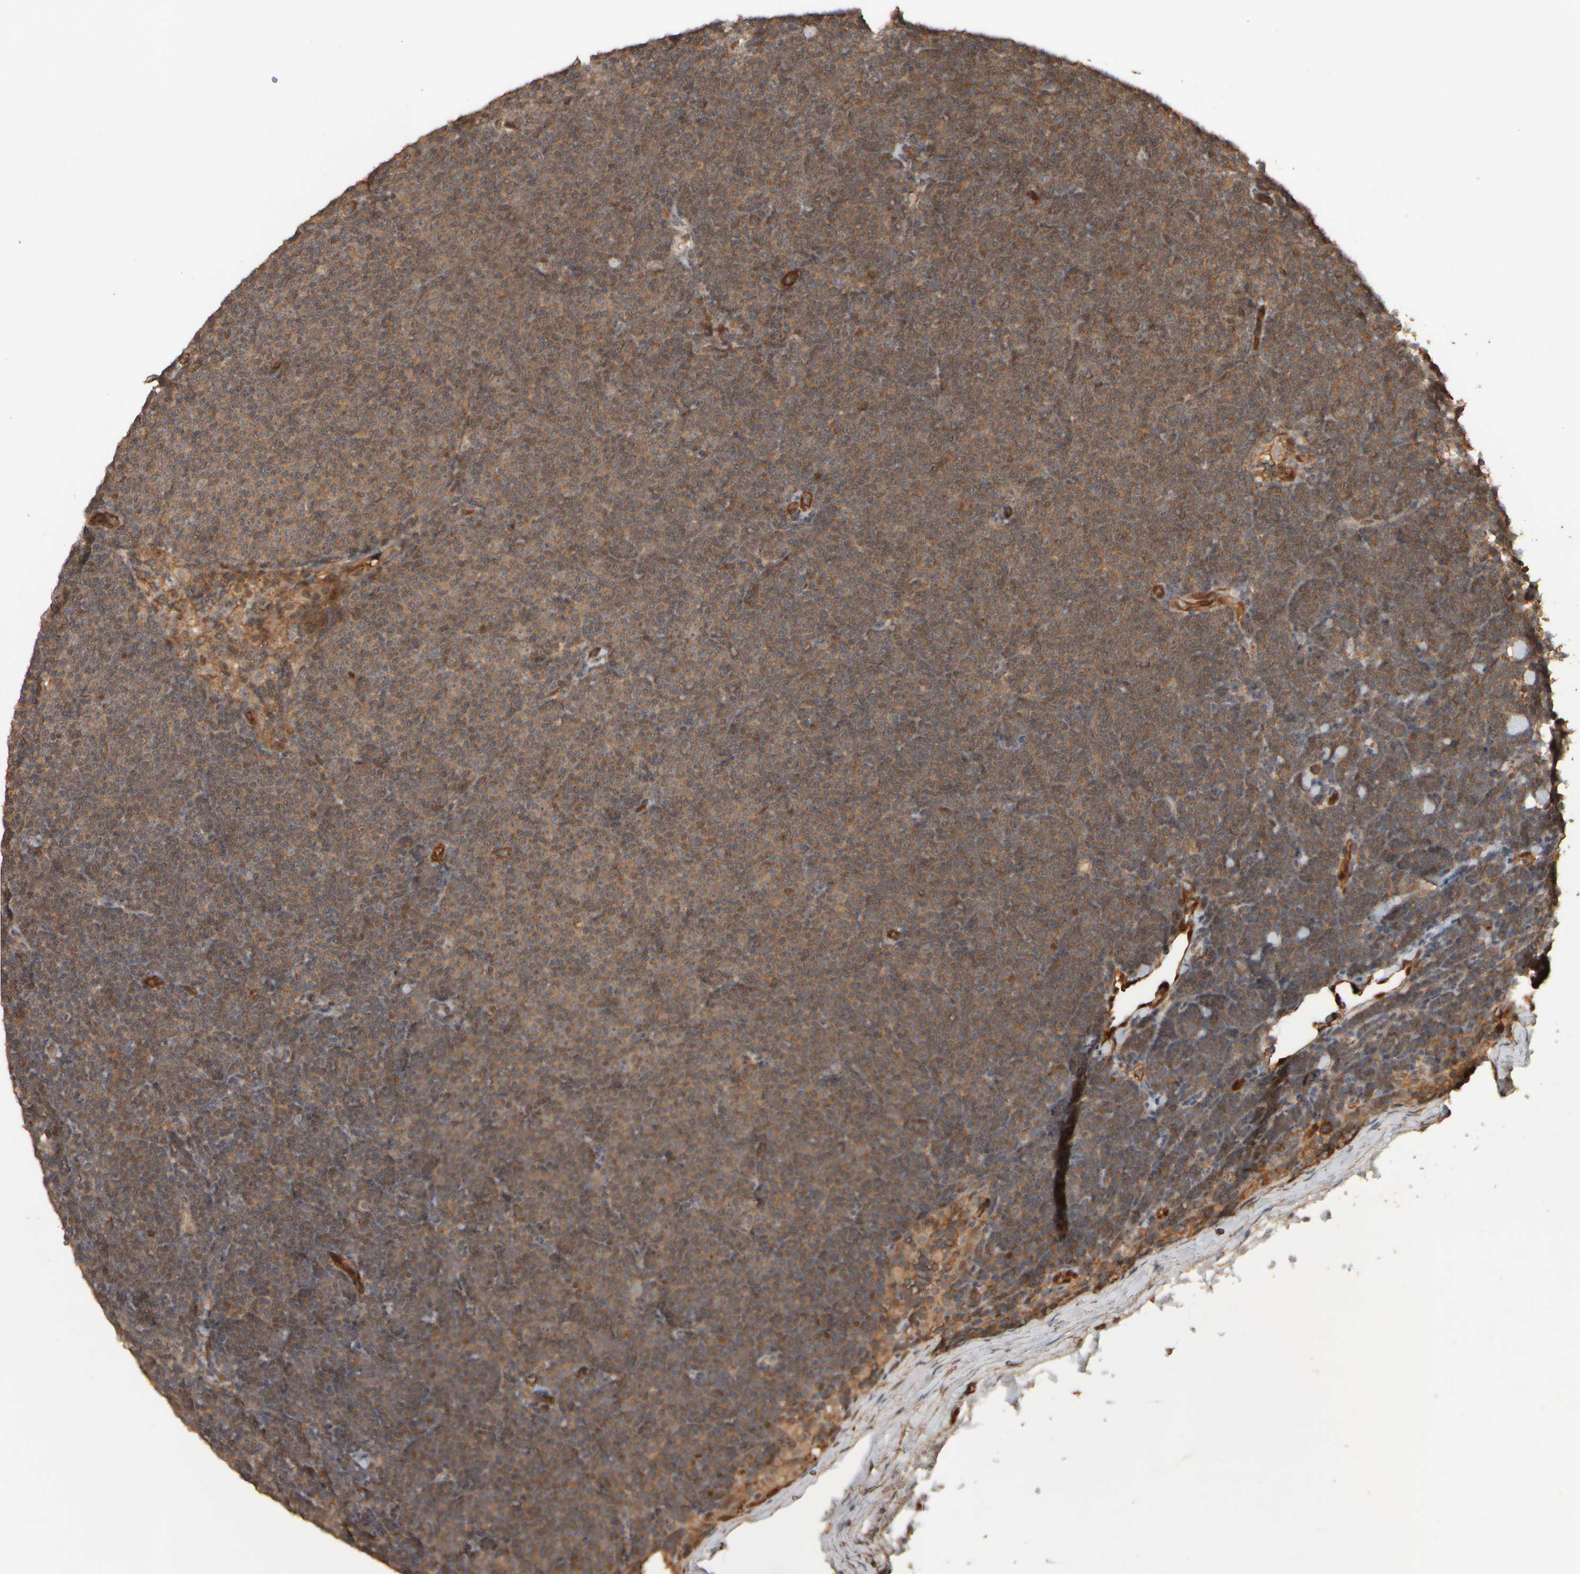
{"staining": {"intensity": "moderate", "quantity": ">75%", "location": "cytoplasmic/membranous,nuclear"}, "tissue": "lymphoma", "cell_type": "Tumor cells", "image_type": "cancer", "snomed": [{"axis": "morphology", "description": "Malignant lymphoma, non-Hodgkin's type, Low grade"}, {"axis": "topography", "description": "Lymph node"}], "caption": "DAB (3,3'-diaminobenzidine) immunohistochemical staining of lymphoma reveals moderate cytoplasmic/membranous and nuclear protein staining in approximately >75% of tumor cells.", "gene": "SPHK1", "patient": {"sex": "female", "age": 53}}